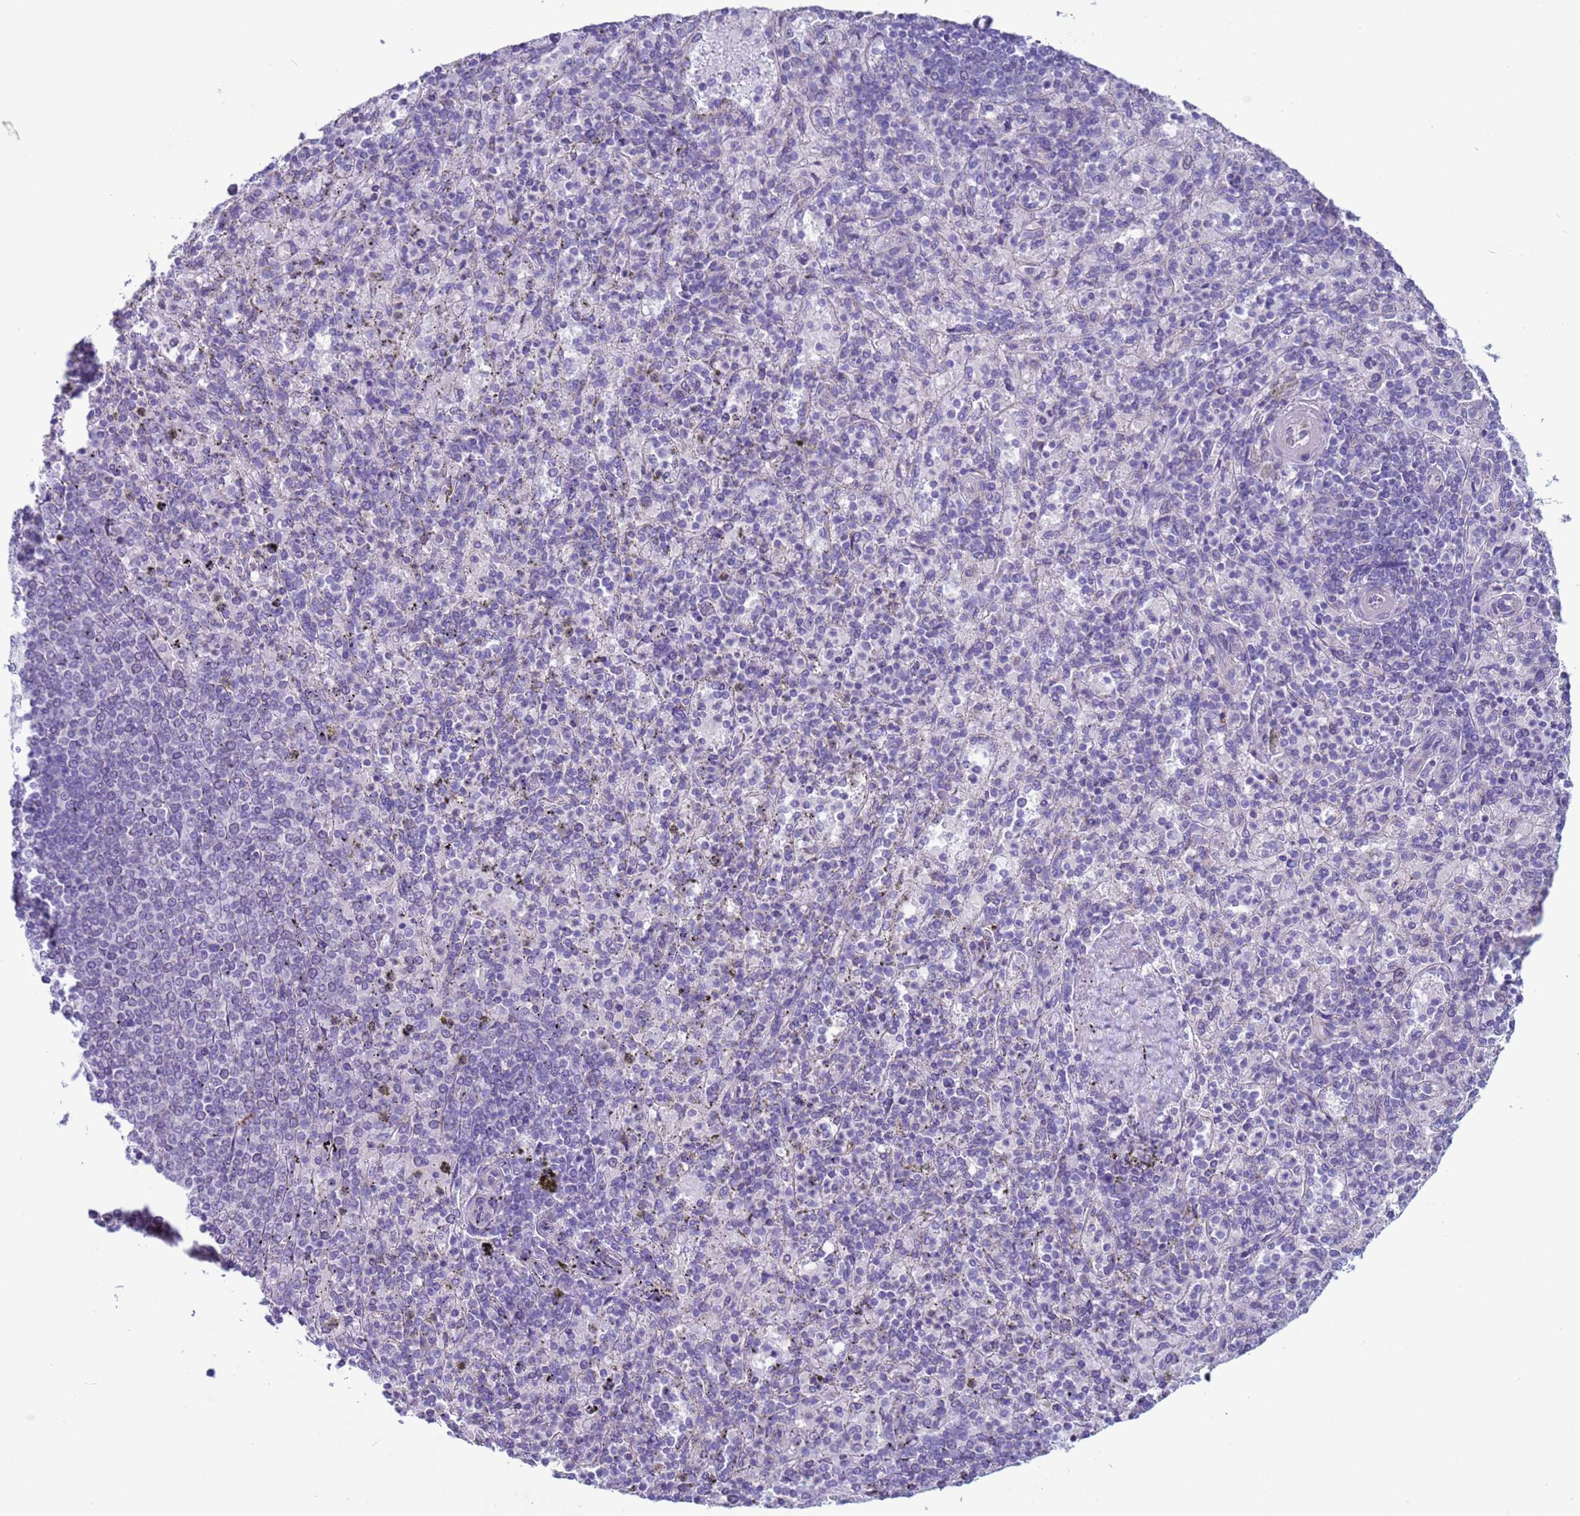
{"staining": {"intensity": "negative", "quantity": "none", "location": "none"}, "tissue": "spleen", "cell_type": "Cells in red pulp", "image_type": "normal", "snomed": [{"axis": "morphology", "description": "Normal tissue, NOS"}, {"axis": "topography", "description": "Spleen"}], "caption": "High power microscopy micrograph of an immunohistochemistry (IHC) image of benign spleen, revealing no significant expression in cells in red pulp.", "gene": "HPCAL1", "patient": {"sex": "male", "age": 82}}